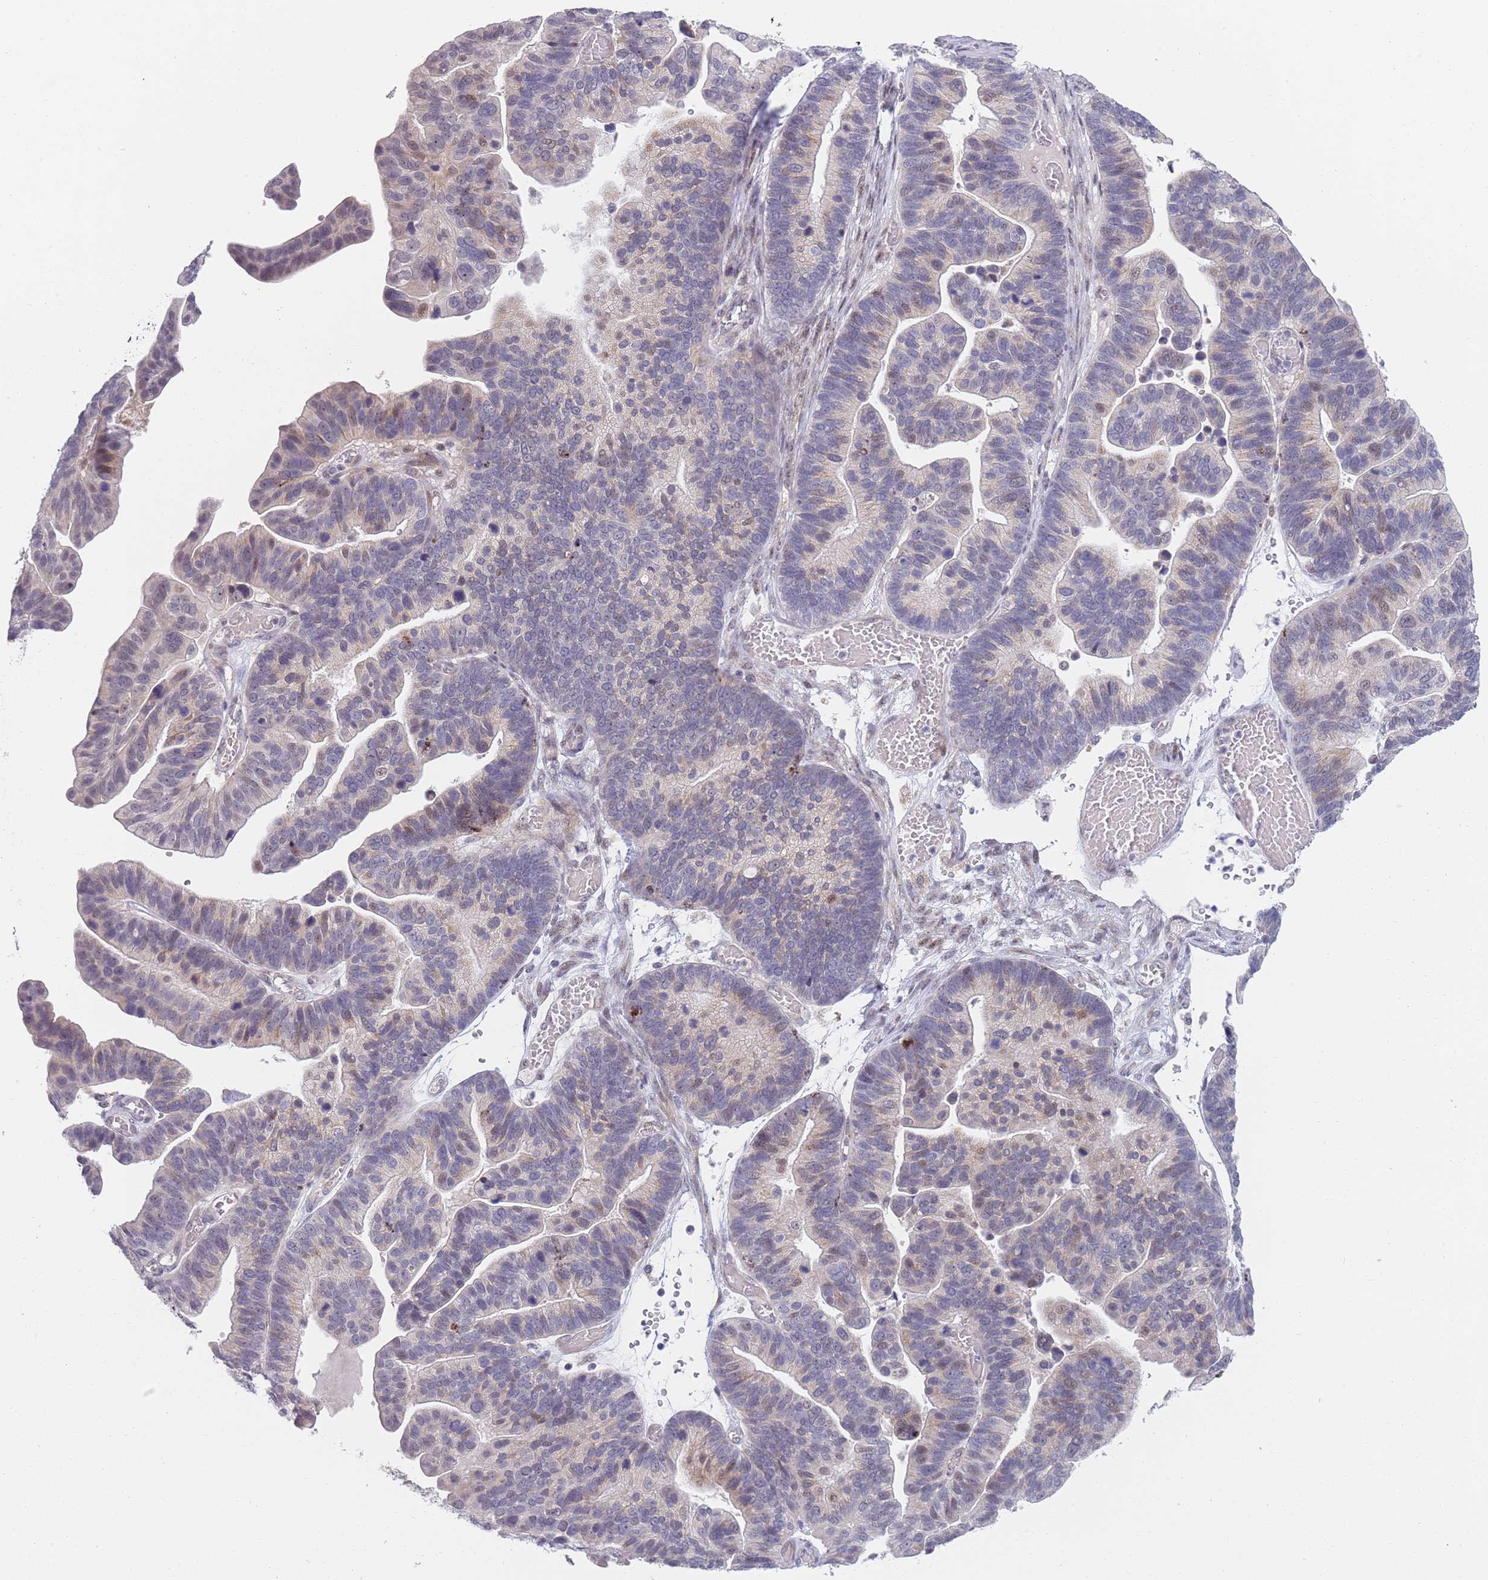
{"staining": {"intensity": "weak", "quantity": "<25%", "location": "nuclear"}, "tissue": "ovarian cancer", "cell_type": "Tumor cells", "image_type": "cancer", "snomed": [{"axis": "morphology", "description": "Cystadenocarcinoma, serous, NOS"}, {"axis": "topography", "description": "Ovary"}], "caption": "An immunohistochemistry micrograph of ovarian cancer (serous cystadenocarcinoma) is shown. There is no staining in tumor cells of ovarian cancer (serous cystadenocarcinoma). (Immunohistochemistry, brightfield microscopy, high magnification).", "gene": "PLCL2", "patient": {"sex": "female", "age": 56}}